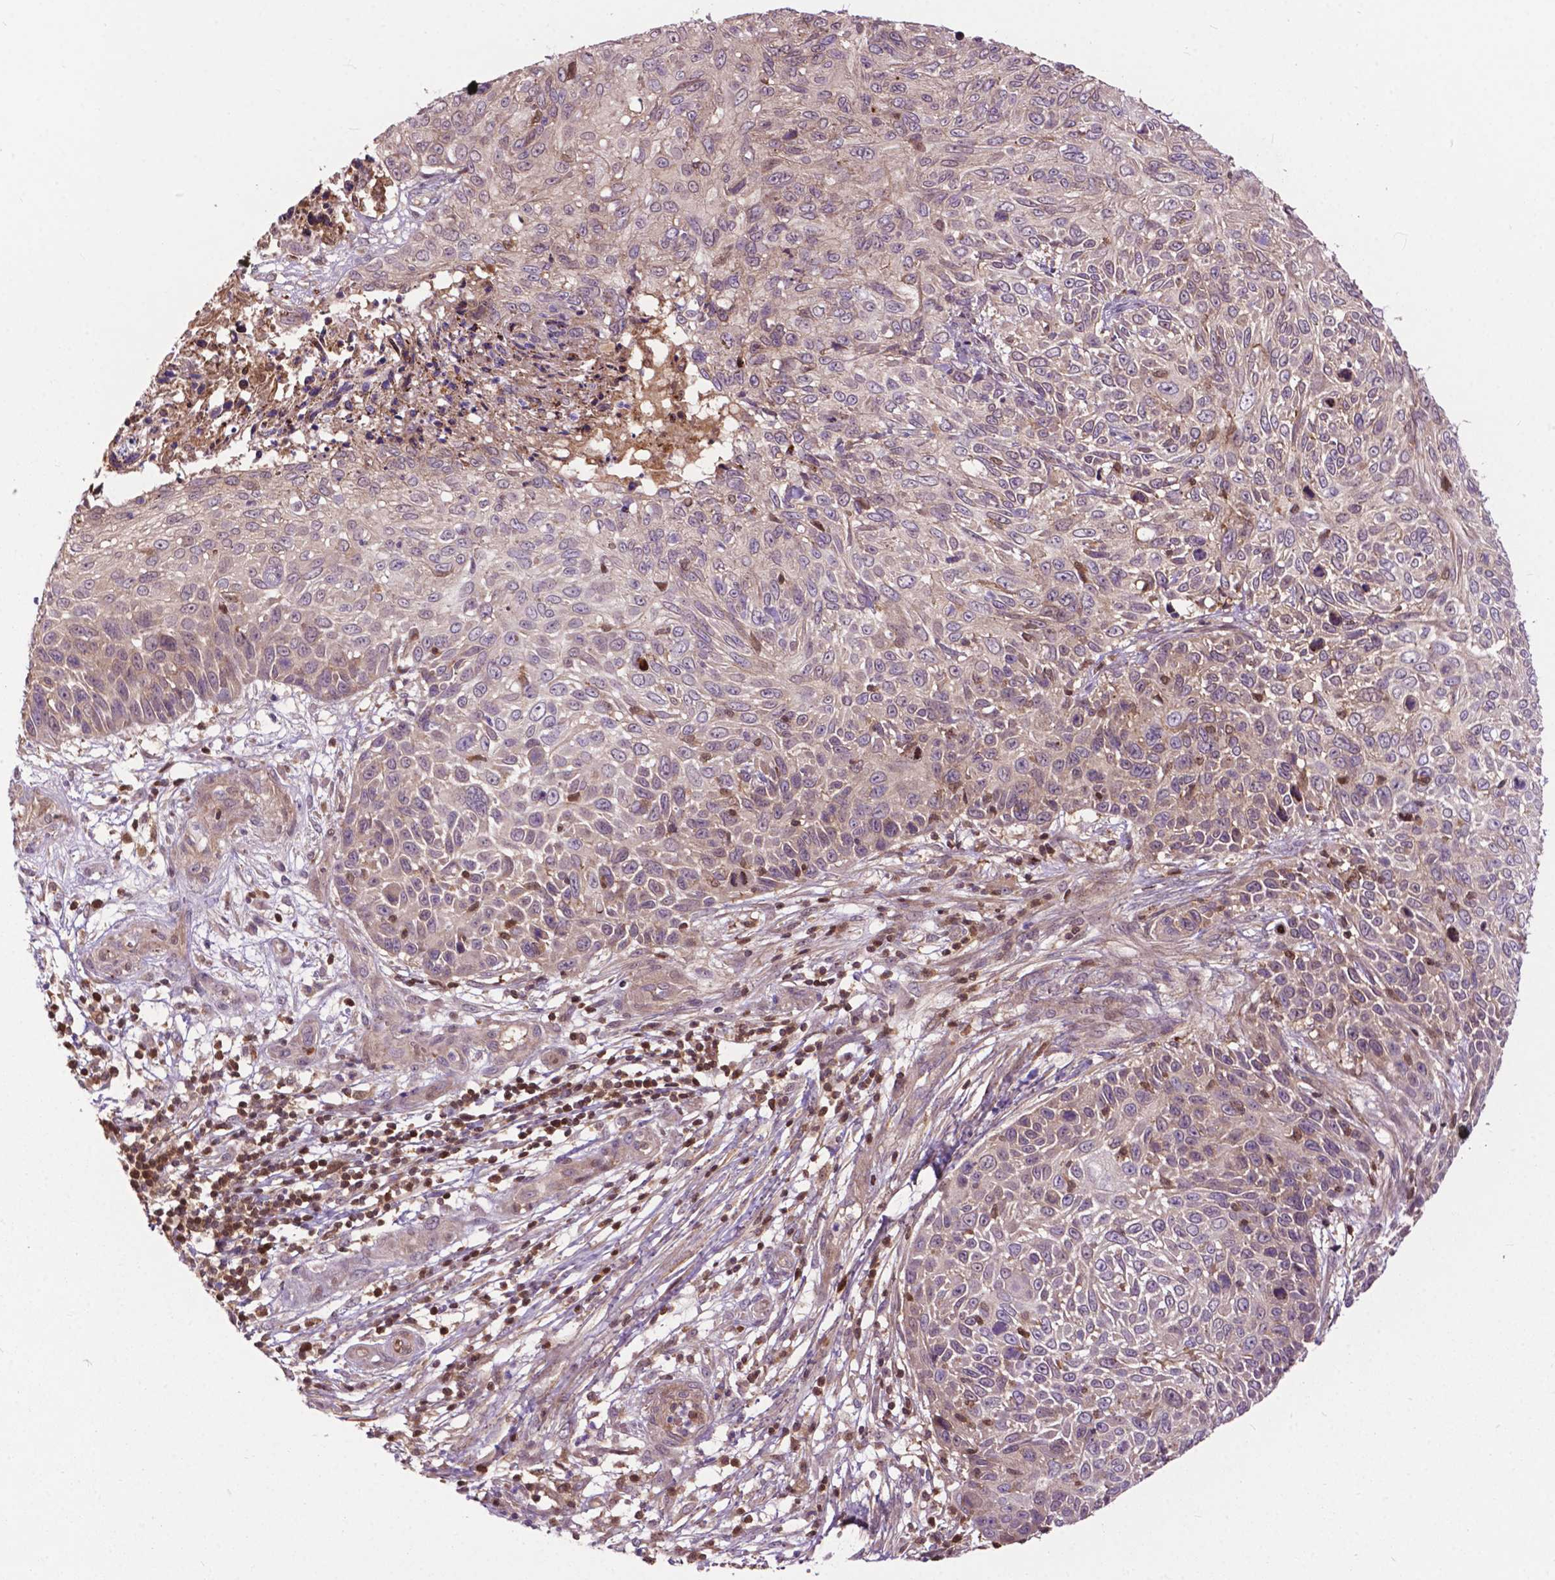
{"staining": {"intensity": "weak", "quantity": "25%-75%", "location": "cytoplasmic/membranous"}, "tissue": "skin cancer", "cell_type": "Tumor cells", "image_type": "cancer", "snomed": [{"axis": "morphology", "description": "Squamous cell carcinoma, NOS"}, {"axis": "topography", "description": "Skin"}], "caption": "Skin cancer tissue exhibits weak cytoplasmic/membranous staining in about 25%-75% of tumor cells", "gene": "CHMP4A", "patient": {"sex": "male", "age": 92}}